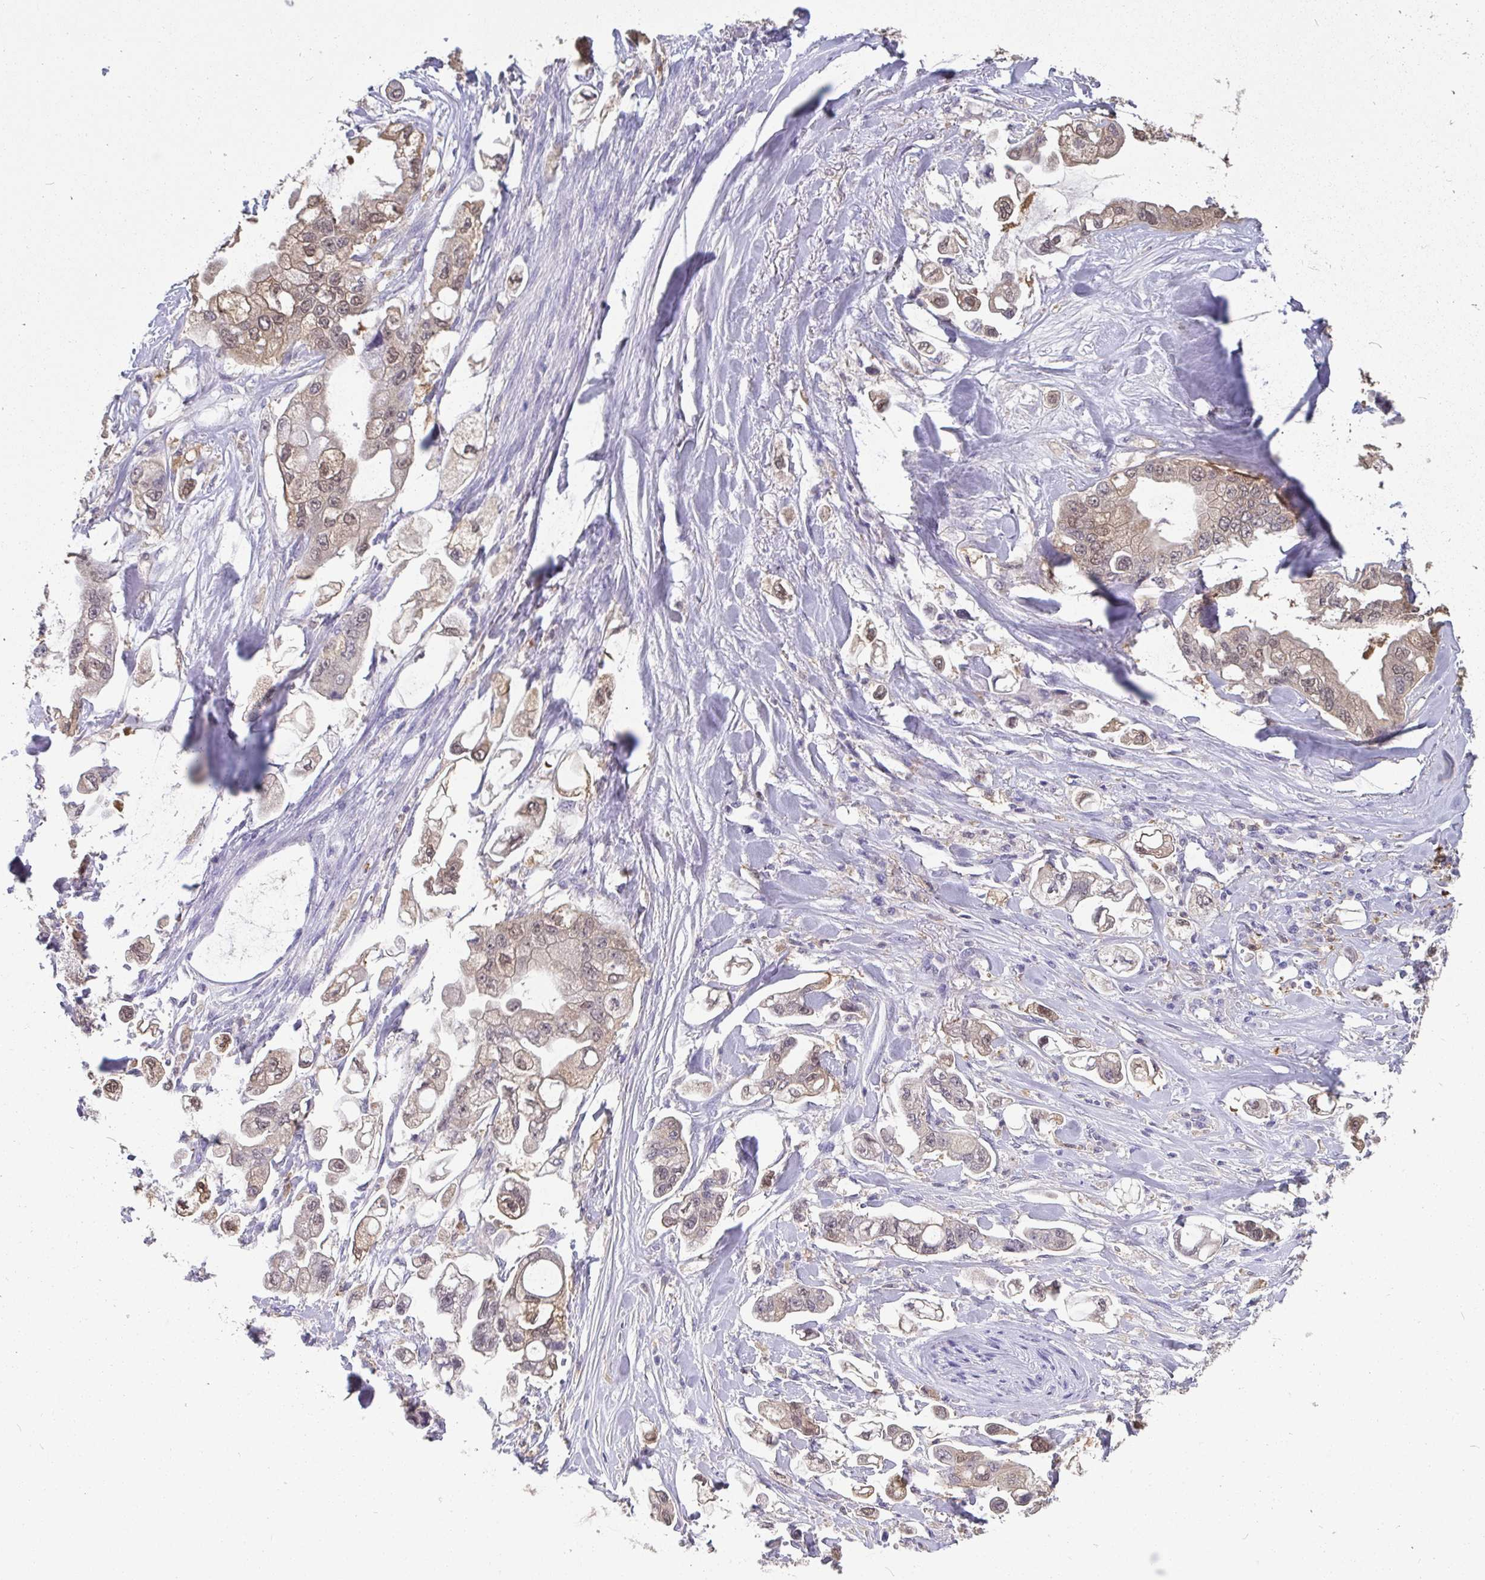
{"staining": {"intensity": "weak", "quantity": ">75%", "location": "cytoplasmic/membranous,nuclear"}, "tissue": "stomach cancer", "cell_type": "Tumor cells", "image_type": "cancer", "snomed": [{"axis": "morphology", "description": "Adenocarcinoma, NOS"}, {"axis": "topography", "description": "Stomach"}], "caption": "Immunohistochemical staining of stomach cancer shows weak cytoplasmic/membranous and nuclear protein positivity in about >75% of tumor cells.", "gene": "IDH1", "patient": {"sex": "male", "age": 62}}